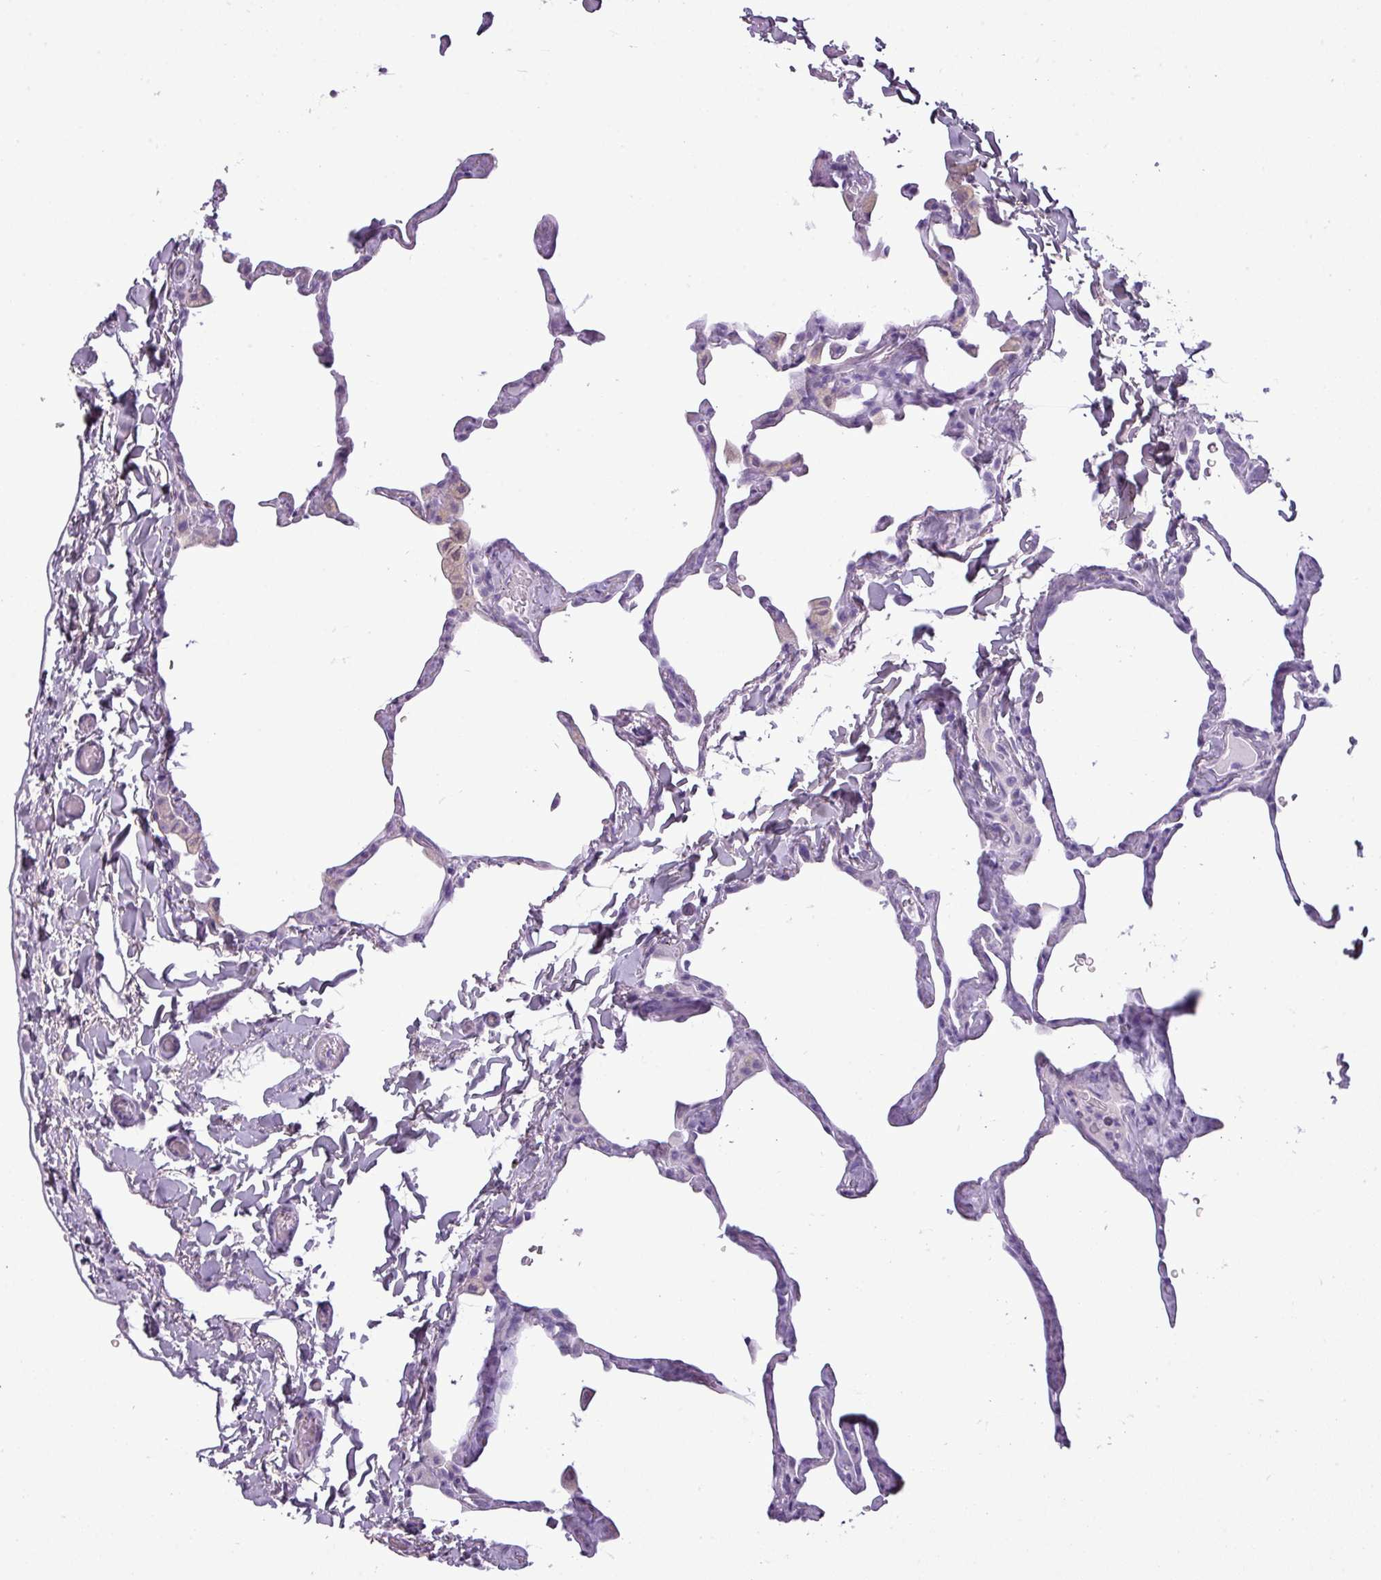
{"staining": {"intensity": "negative", "quantity": "none", "location": "none"}, "tissue": "lung", "cell_type": "Alveolar cells", "image_type": "normal", "snomed": [{"axis": "morphology", "description": "Normal tissue, NOS"}, {"axis": "topography", "description": "Lung"}], "caption": "A high-resolution photomicrograph shows immunohistochemistry (IHC) staining of unremarkable lung, which reveals no significant positivity in alveolar cells. (DAB (3,3'-diaminobenzidine) immunohistochemistry, high magnification).", "gene": "DNAAF9", "patient": {"sex": "male", "age": 65}}